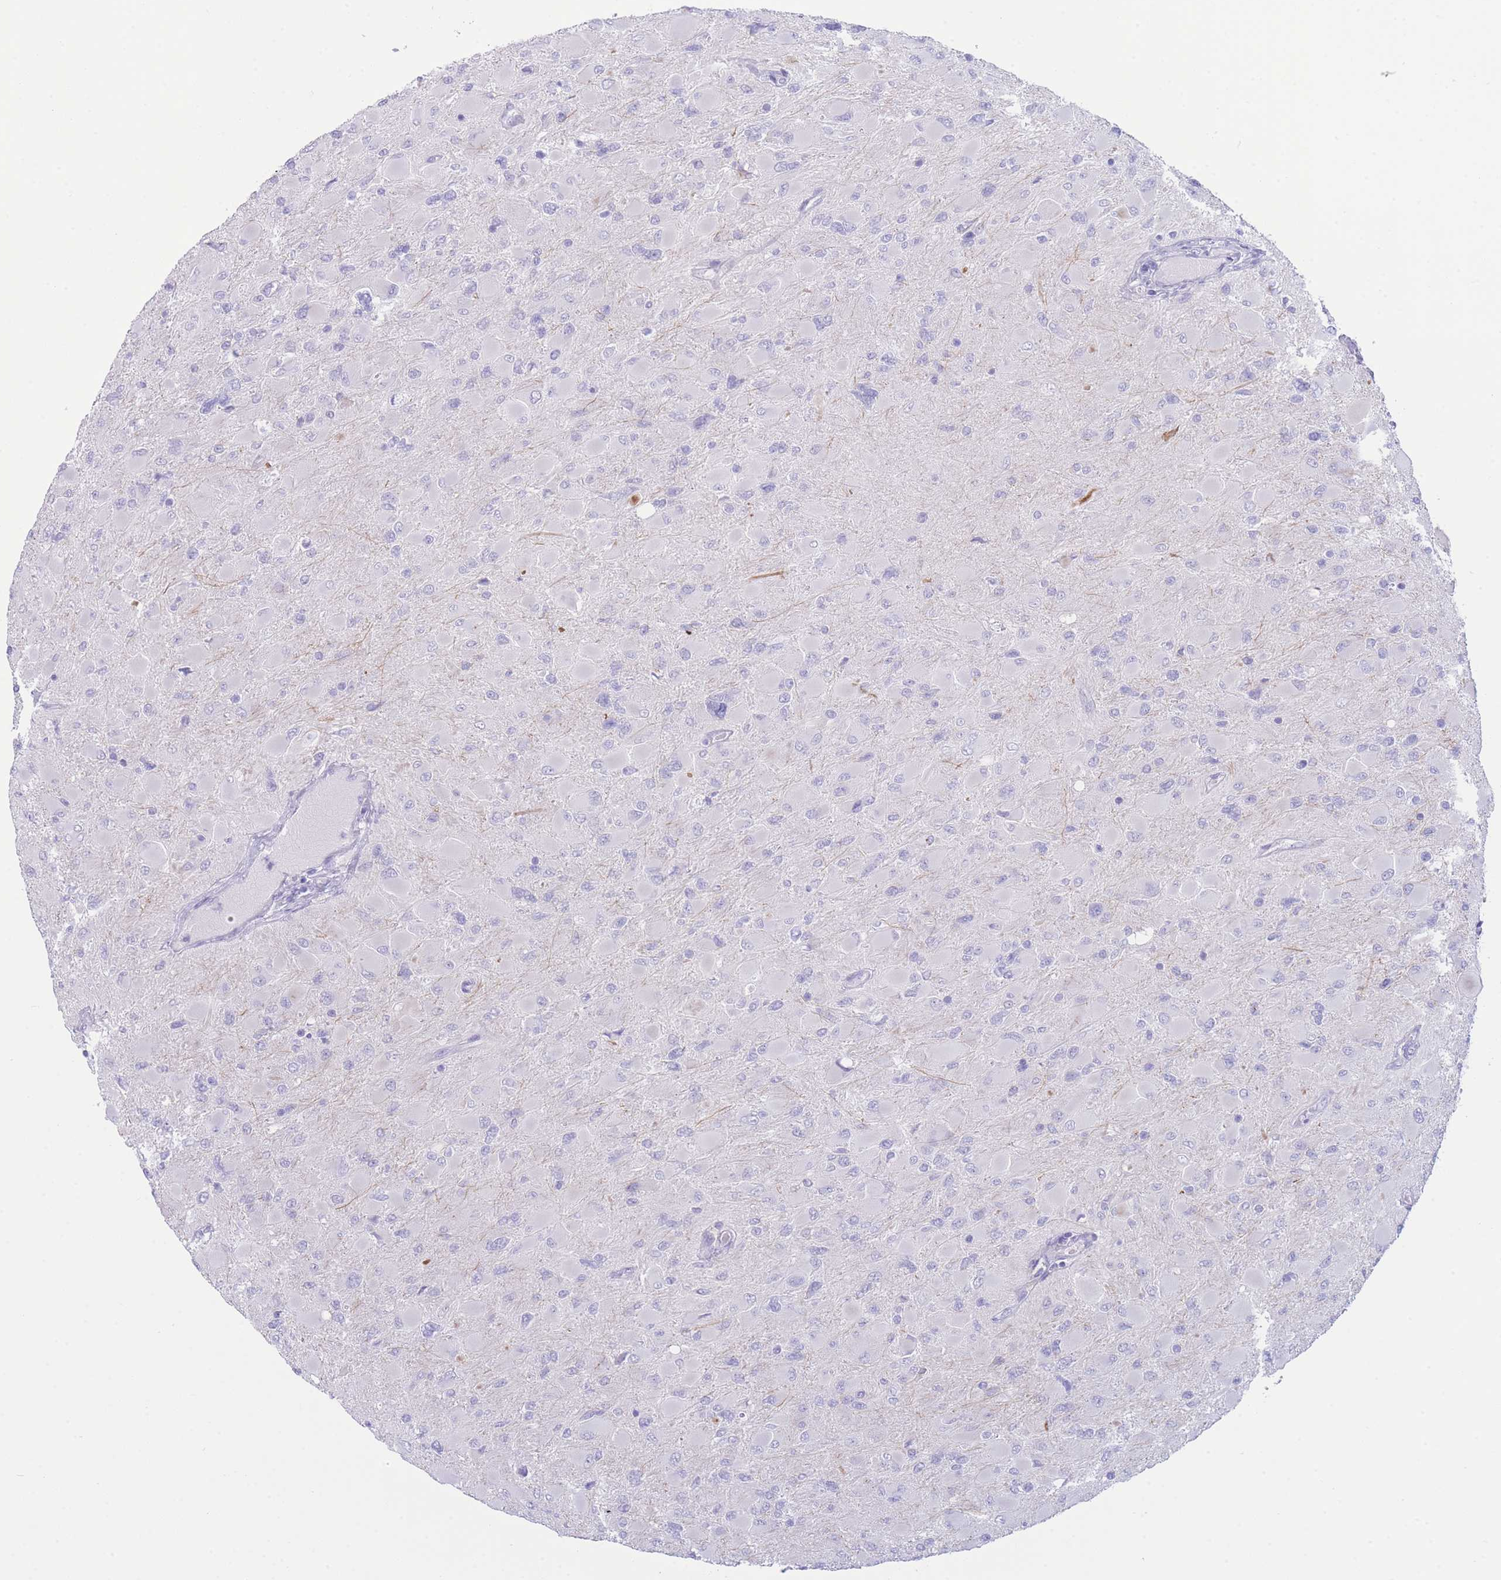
{"staining": {"intensity": "negative", "quantity": "none", "location": "none"}, "tissue": "glioma", "cell_type": "Tumor cells", "image_type": "cancer", "snomed": [{"axis": "morphology", "description": "Glioma, malignant, High grade"}, {"axis": "topography", "description": "Cerebral cortex"}], "caption": "The histopathology image shows no staining of tumor cells in glioma.", "gene": "VWA8", "patient": {"sex": "female", "age": 36}}